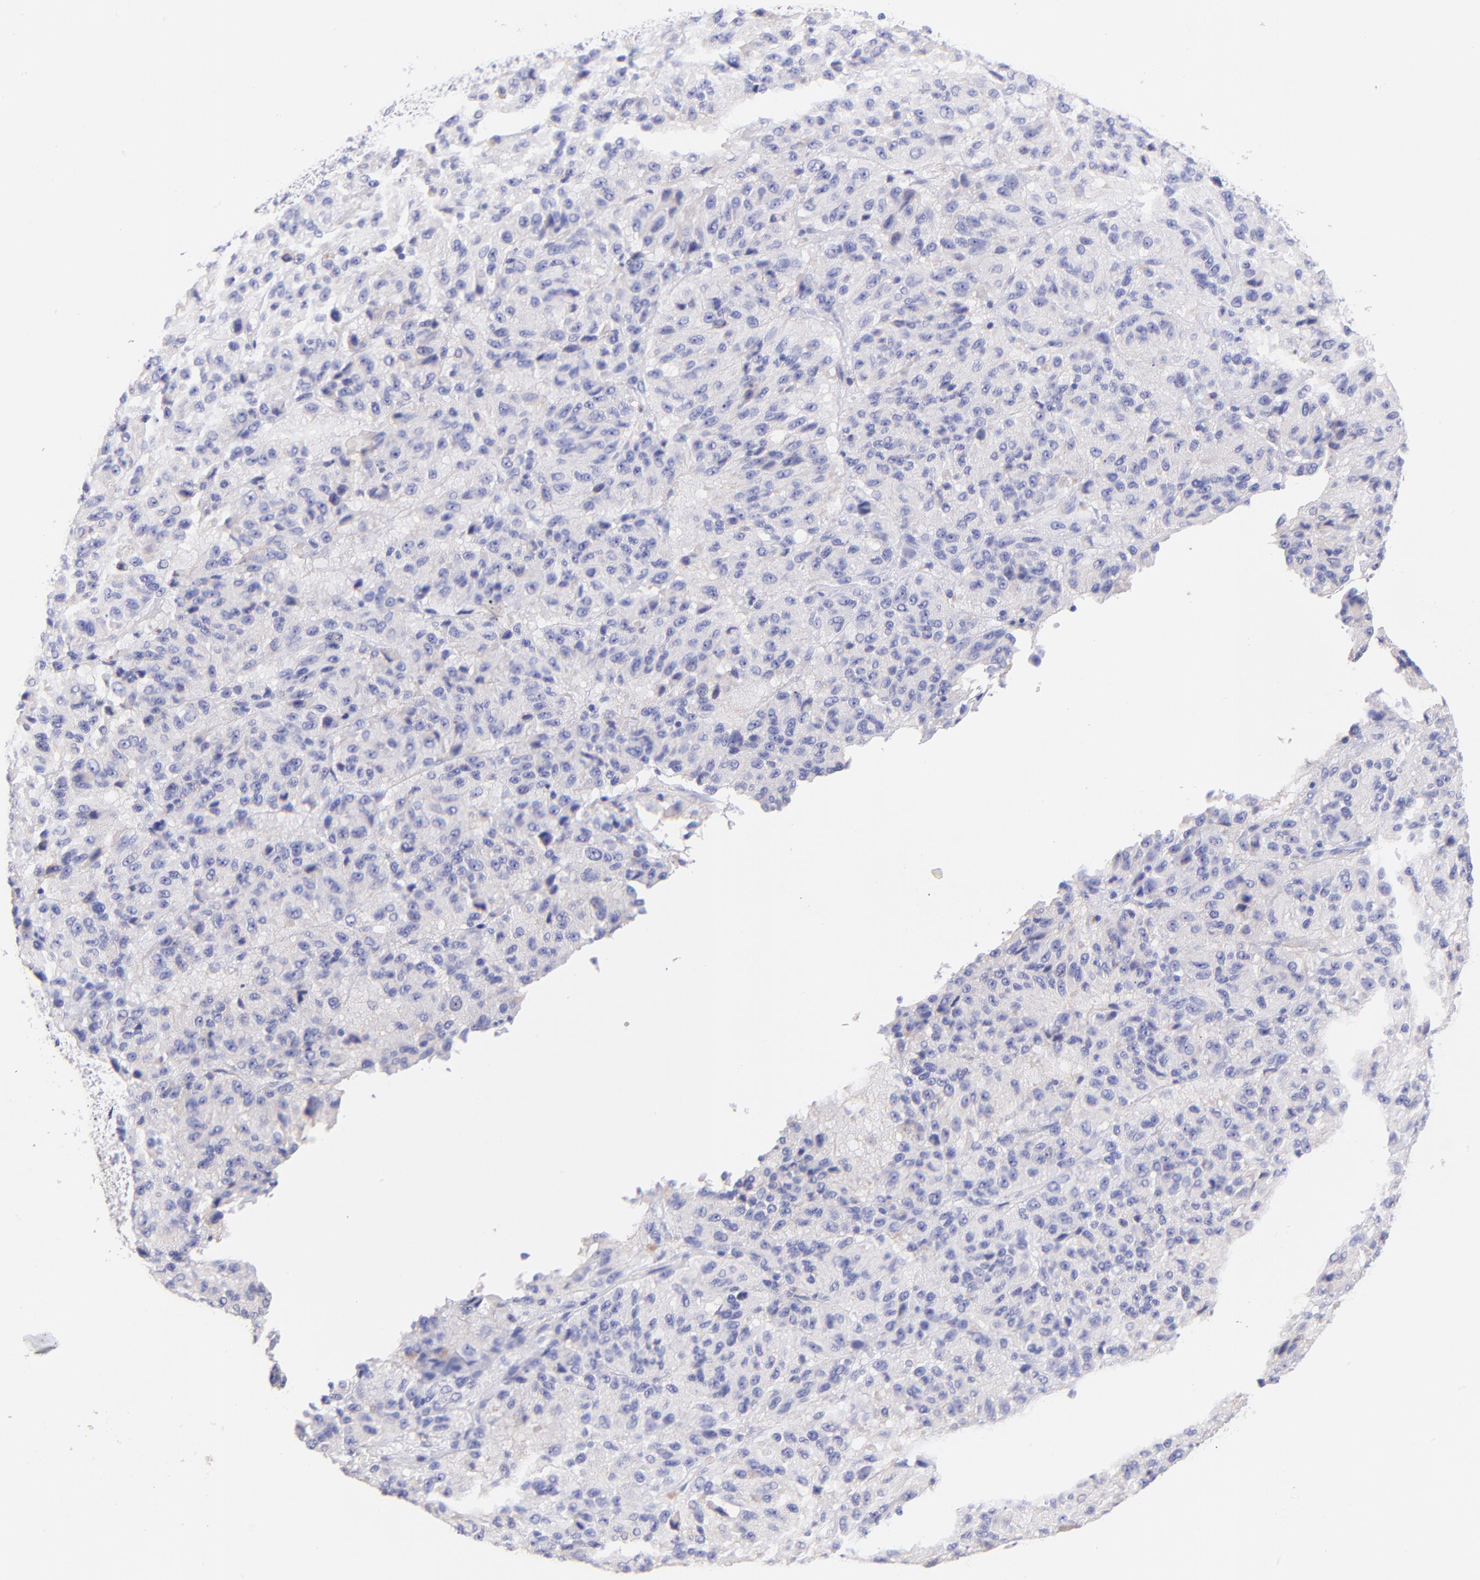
{"staining": {"intensity": "negative", "quantity": "none", "location": "none"}, "tissue": "melanoma", "cell_type": "Tumor cells", "image_type": "cancer", "snomed": [{"axis": "morphology", "description": "Malignant melanoma, Metastatic site"}, {"axis": "topography", "description": "Lung"}], "caption": "High magnification brightfield microscopy of malignant melanoma (metastatic site) stained with DAB (3,3'-diaminobenzidine) (brown) and counterstained with hematoxylin (blue): tumor cells show no significant expression.", "gene": "RAB3B", "patient": {"sex": "male", "age": 64}}